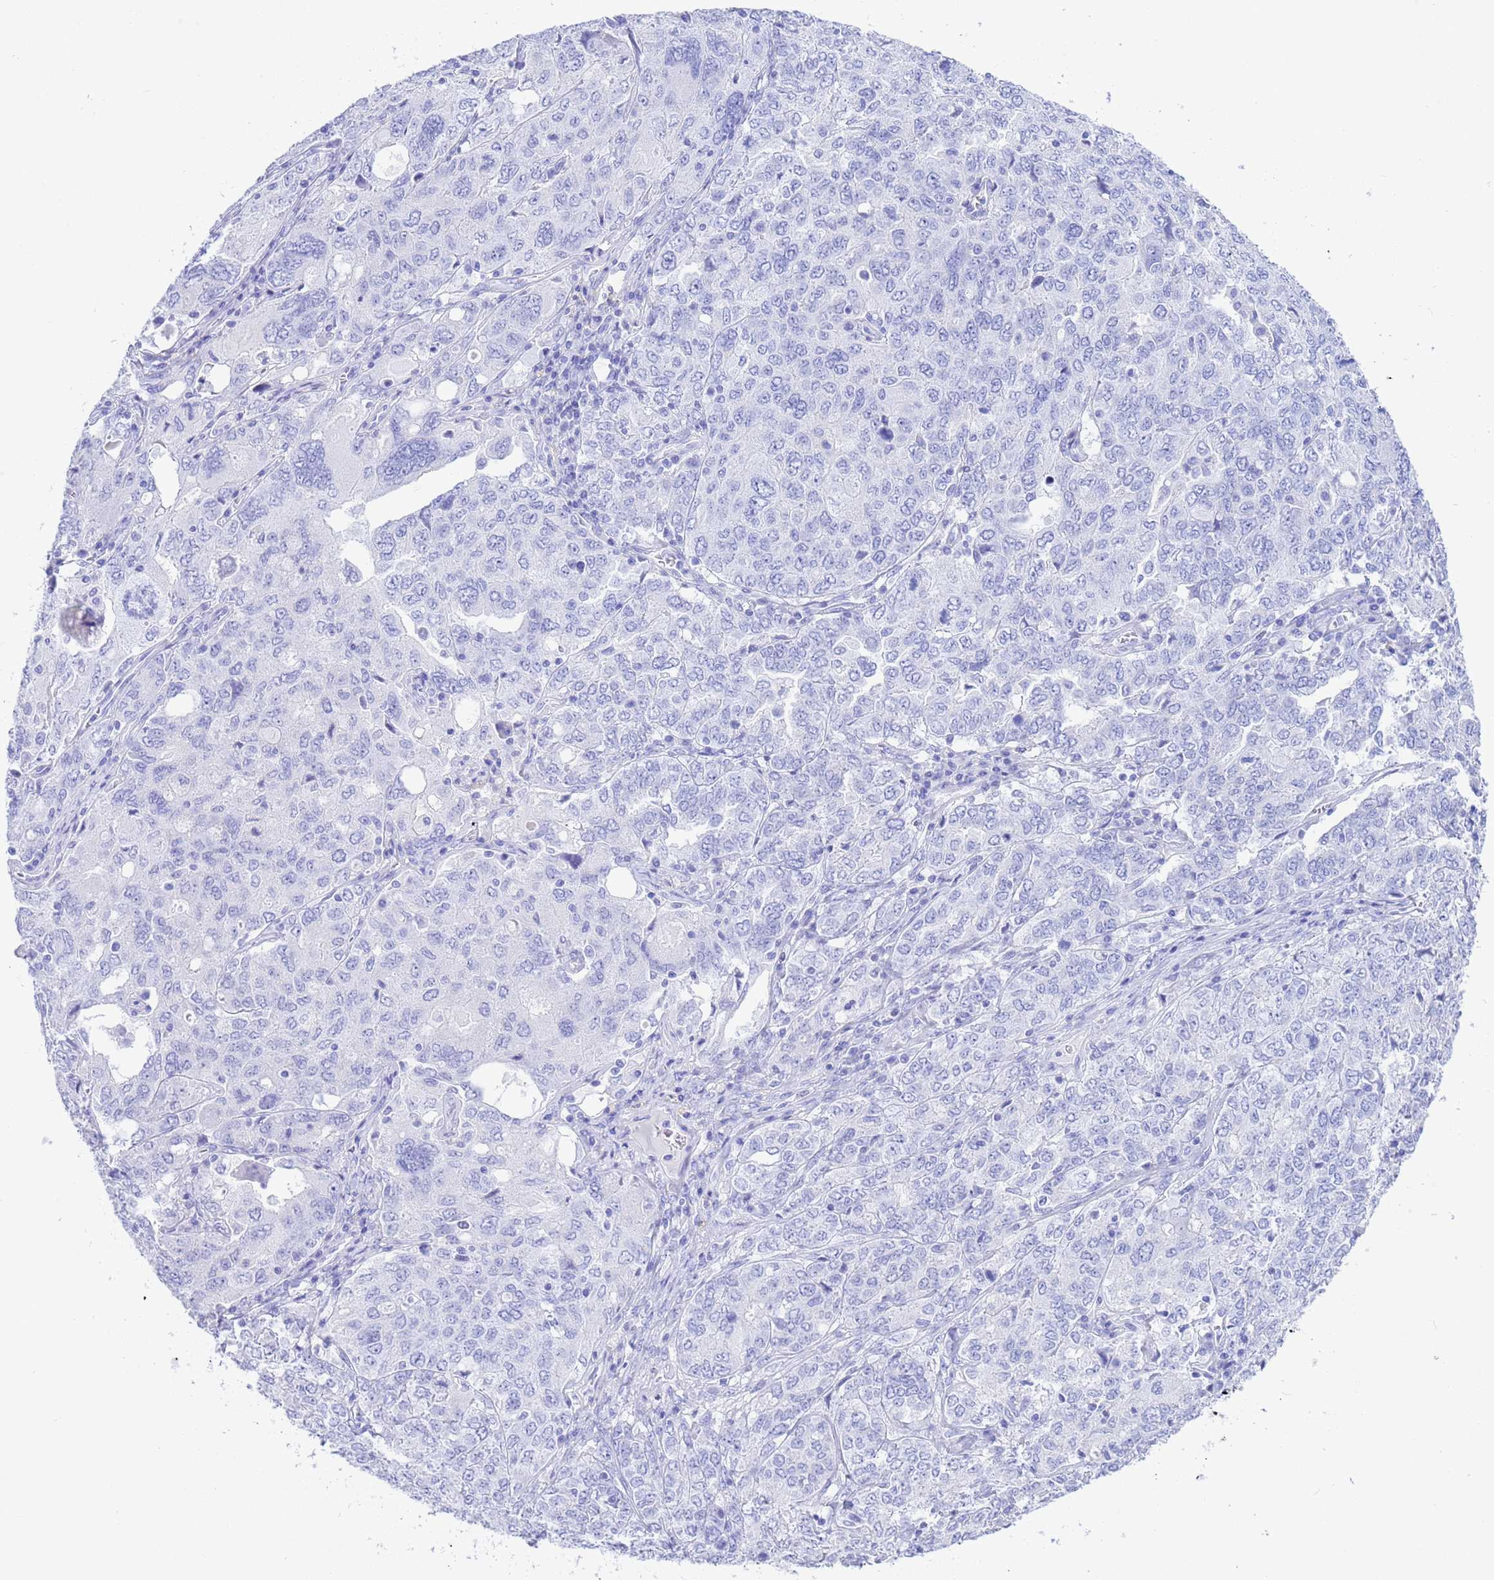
{"staining": {"intensity": "negative", "quantity": "none", "location": "none"}, "tissue": "ovarian cancer", "cell_type": "Tumor cells", "image_type": "cancer", "snomed": [{"axis": "morphology", "description": "Carcinoma, endometroid"}, {"axis": "topography", "description": "Ovary"}], "caption": "Ovarian cancer (endometroid carcinoma) was stained to show a protein in brown. There is no significant expression in tumor cells.", "gene": "GSTM1", "patient": {"sex": "female", "age": 62}}